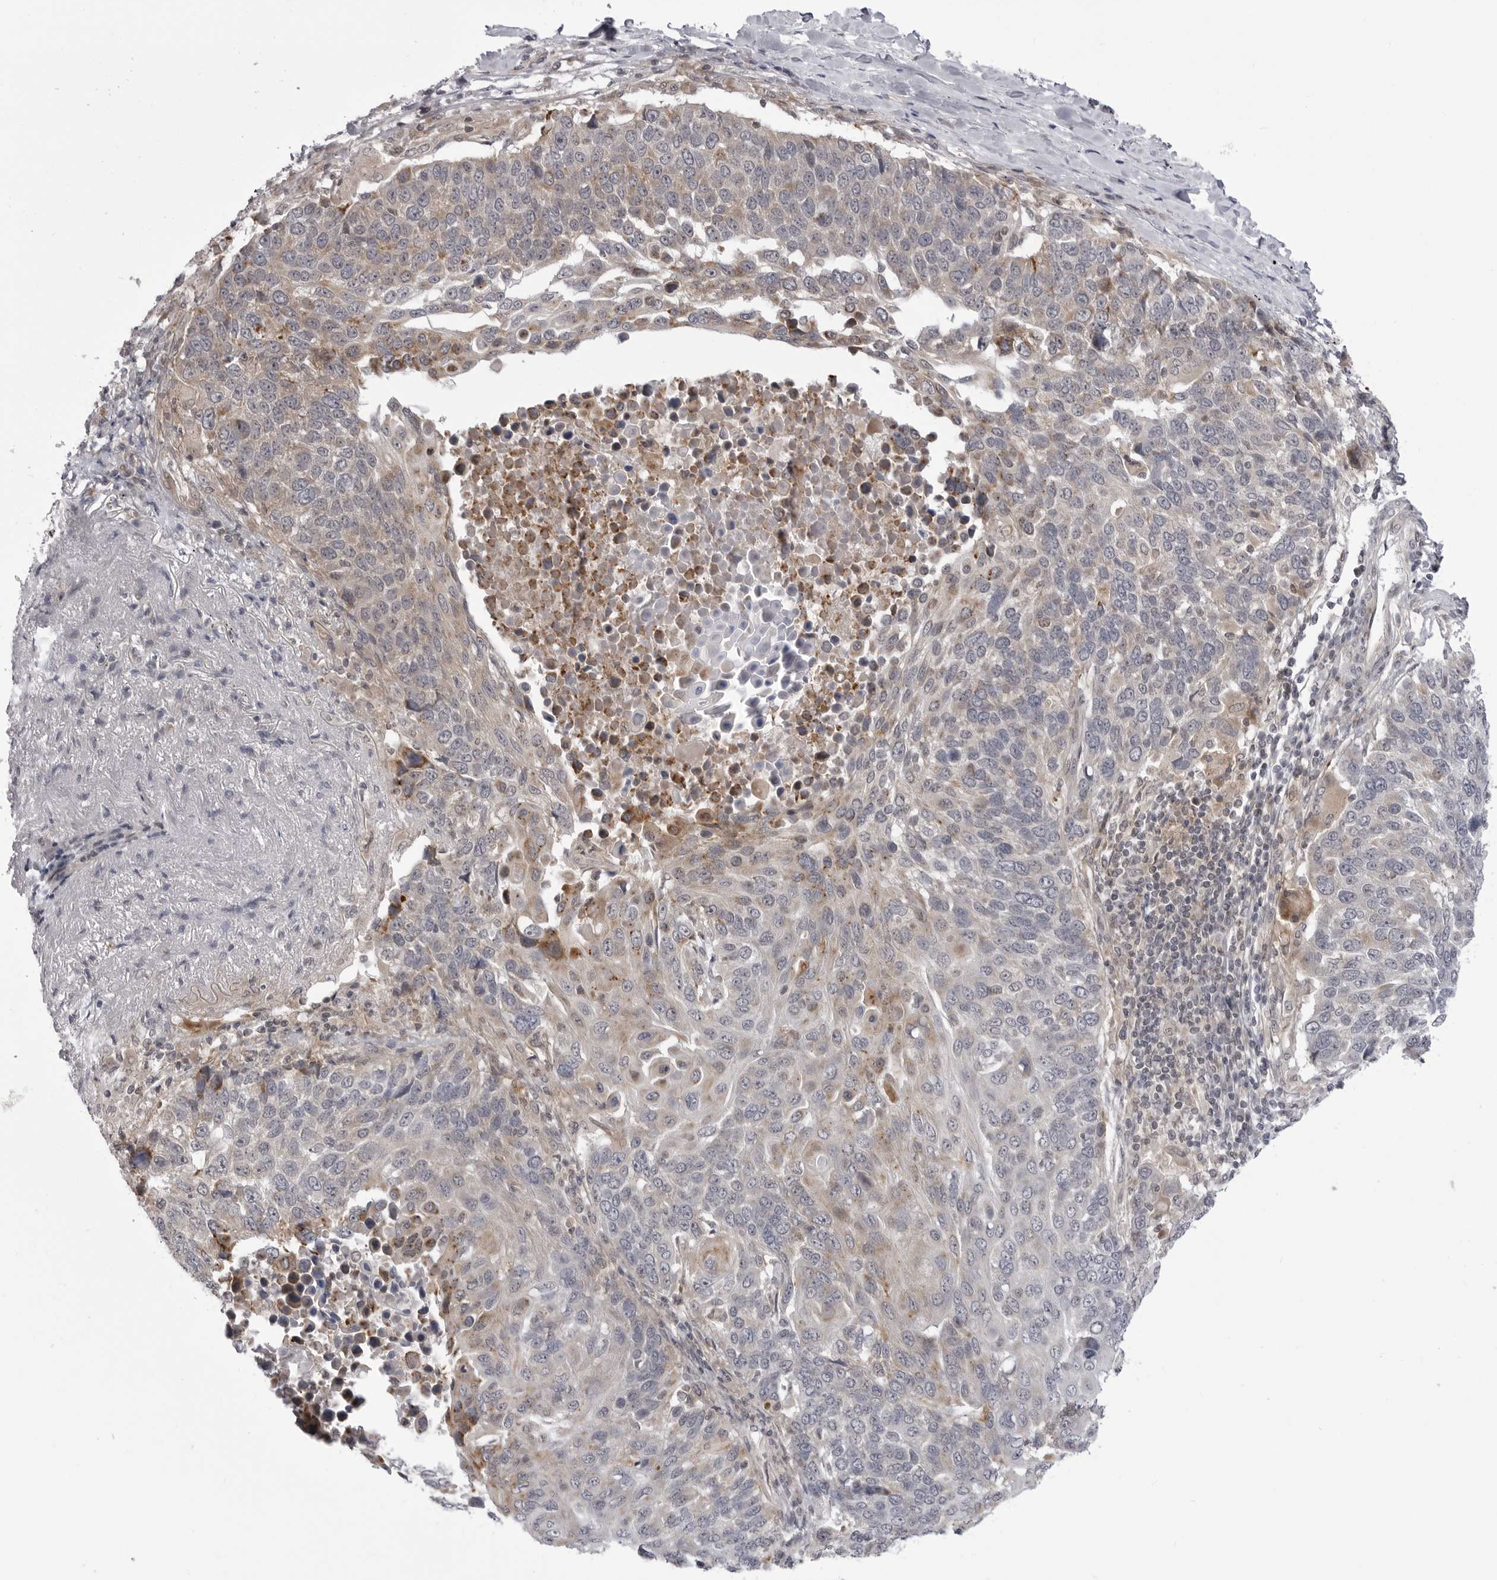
{"staining": {"intensity": "moderate", "quantity": "<25%", "location": "cytoplasmic/membranous"}, "tissue": "lung cancer", "cell_type": "Tumor cells", "image_type": "cancer", "snomed": [{"axis": "morphology", "description": "Squamous cell carcinoma, NOS"}, {"axis": "topography", "description": "Lung"}], "caption": "Human lung cancer stained for a protein (brown) shows moderate cytoplasmic/membranous positive staining in approximately <25% of tumor cells.", "gene": "CCDC18", "patient": {"sex": "male", "age": 66}}